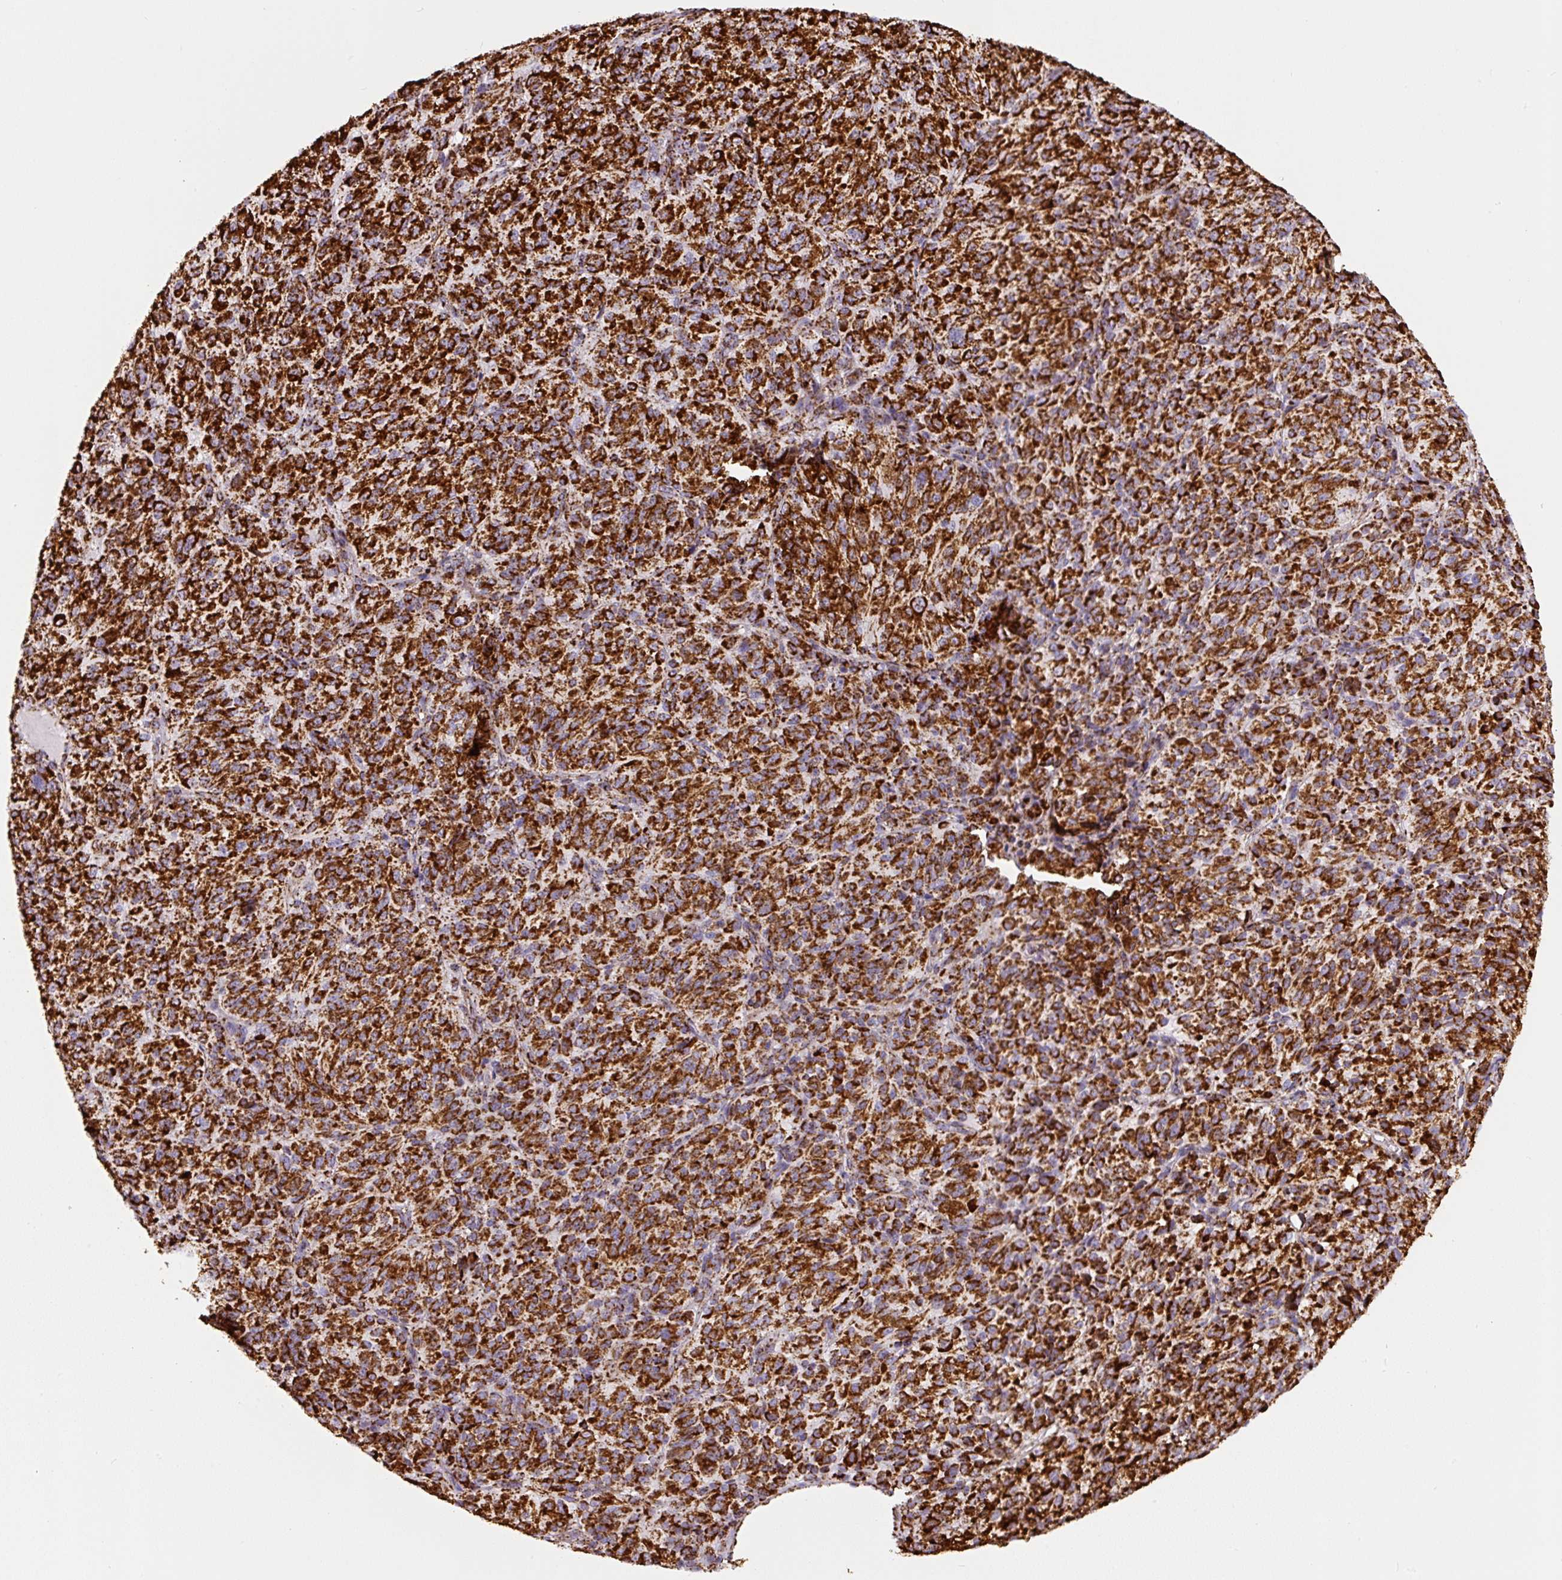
{"staining": {"intensity": "strong", "quantity": ">75%", "location": "cytoplasmic/membranous"}, "tissue": "melanoma", "cell_type": "Tumor cells", "image_type": "cancer", "snomed": [{"axis": "morphology", "description": "Malignant melanoma, Metastatic site"}, {"axis": "topography", "description": "Brain"}], "caption": "About >75% of tumor cells in human malignant melanoma (metastatic site) reveal strong cytoplasmic/membranous protein staining as visualized by brown immunohistochemical staining.", "gene": "ATP5F1A", "patient": {"sex": "female", "age": 56}}